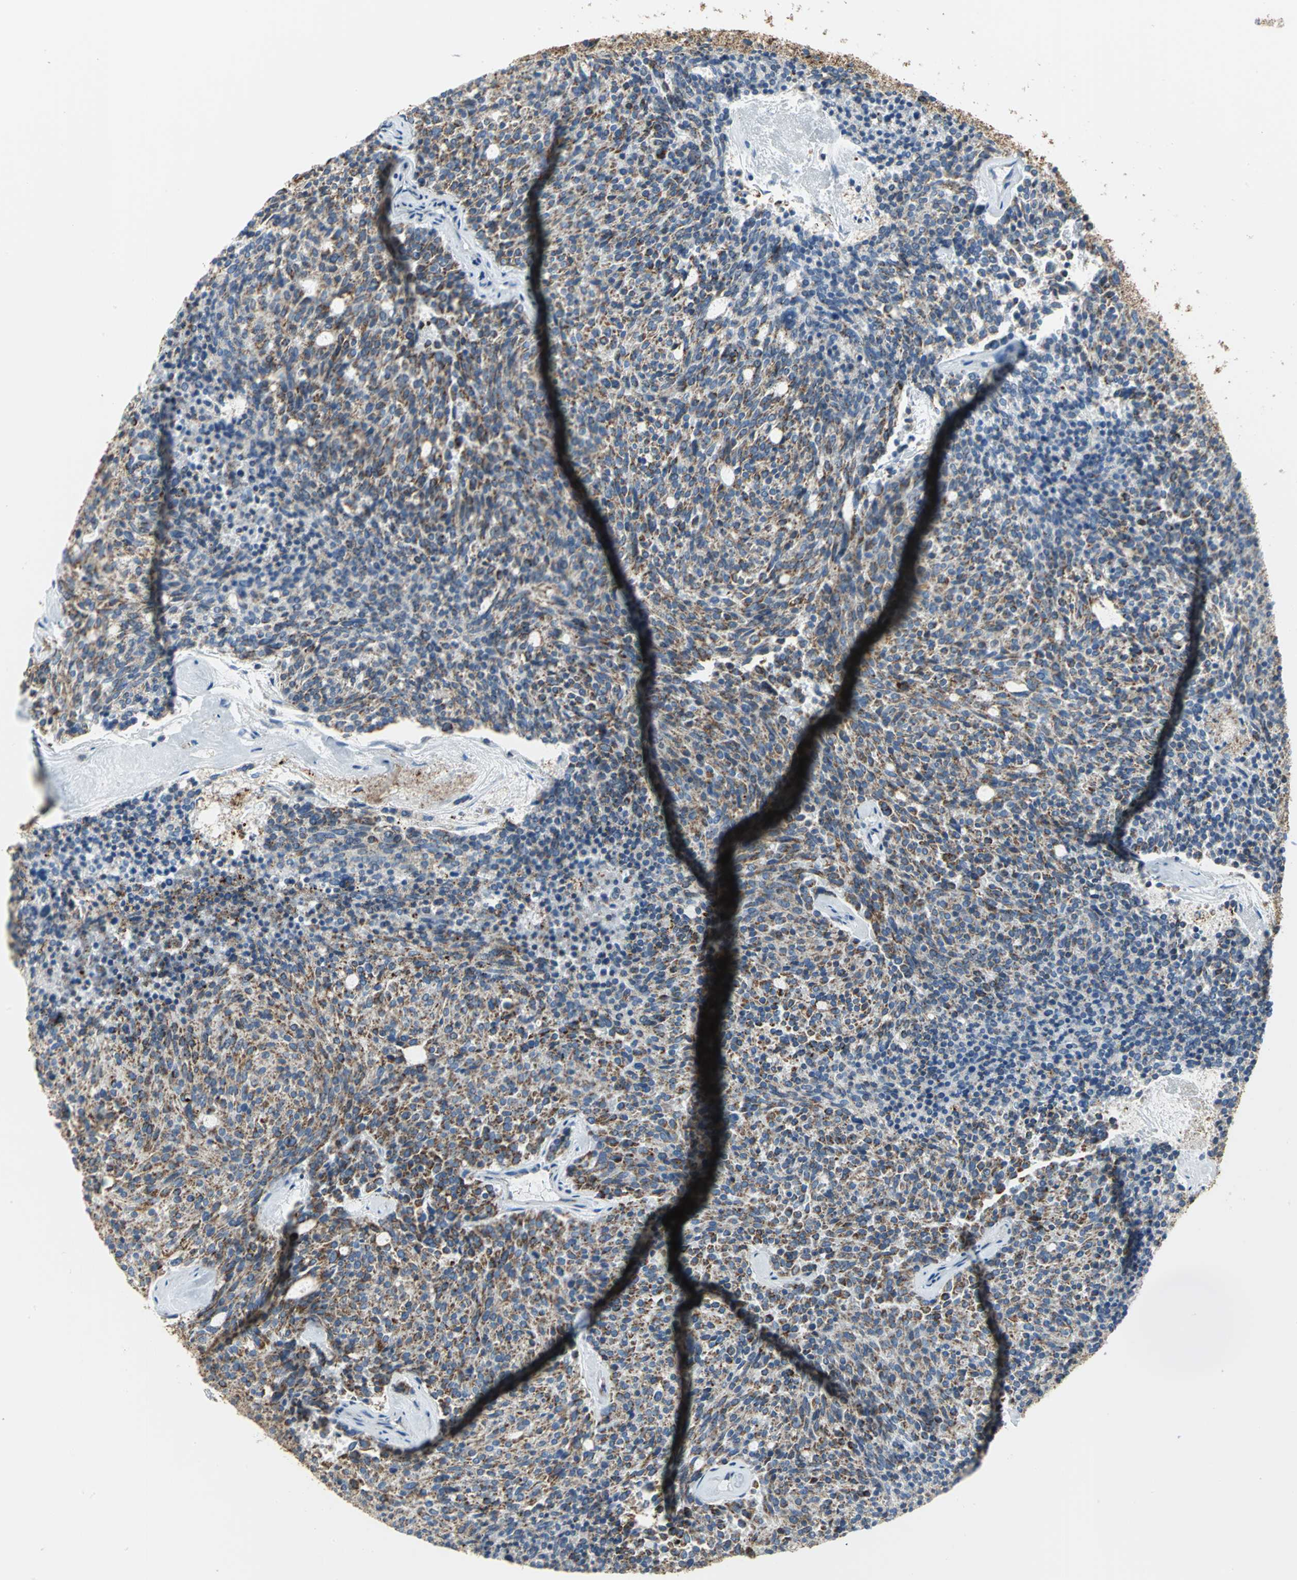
{"staining": {"intensity": "moderate", "quantity": ">75%", "location": "cytoplasmic/membranous"}, "tissue": "carcinoid", "cell_type": "Tumor cells", "image_type": "cancer", "snomed": [{"axis": "morphology", "description": "Carcinoid, malignant, NOS"}, {"axis": "topography", "description": "Pancreas"}], "caption": "Carcinoid was stained to show a protein in brown. There is medium levels of moderate cytoplasmic/membranous positivity in approximately >75% of tumor cells.", "gene": "NTRK1", "patient": {"sex": "female", "age": 54}}